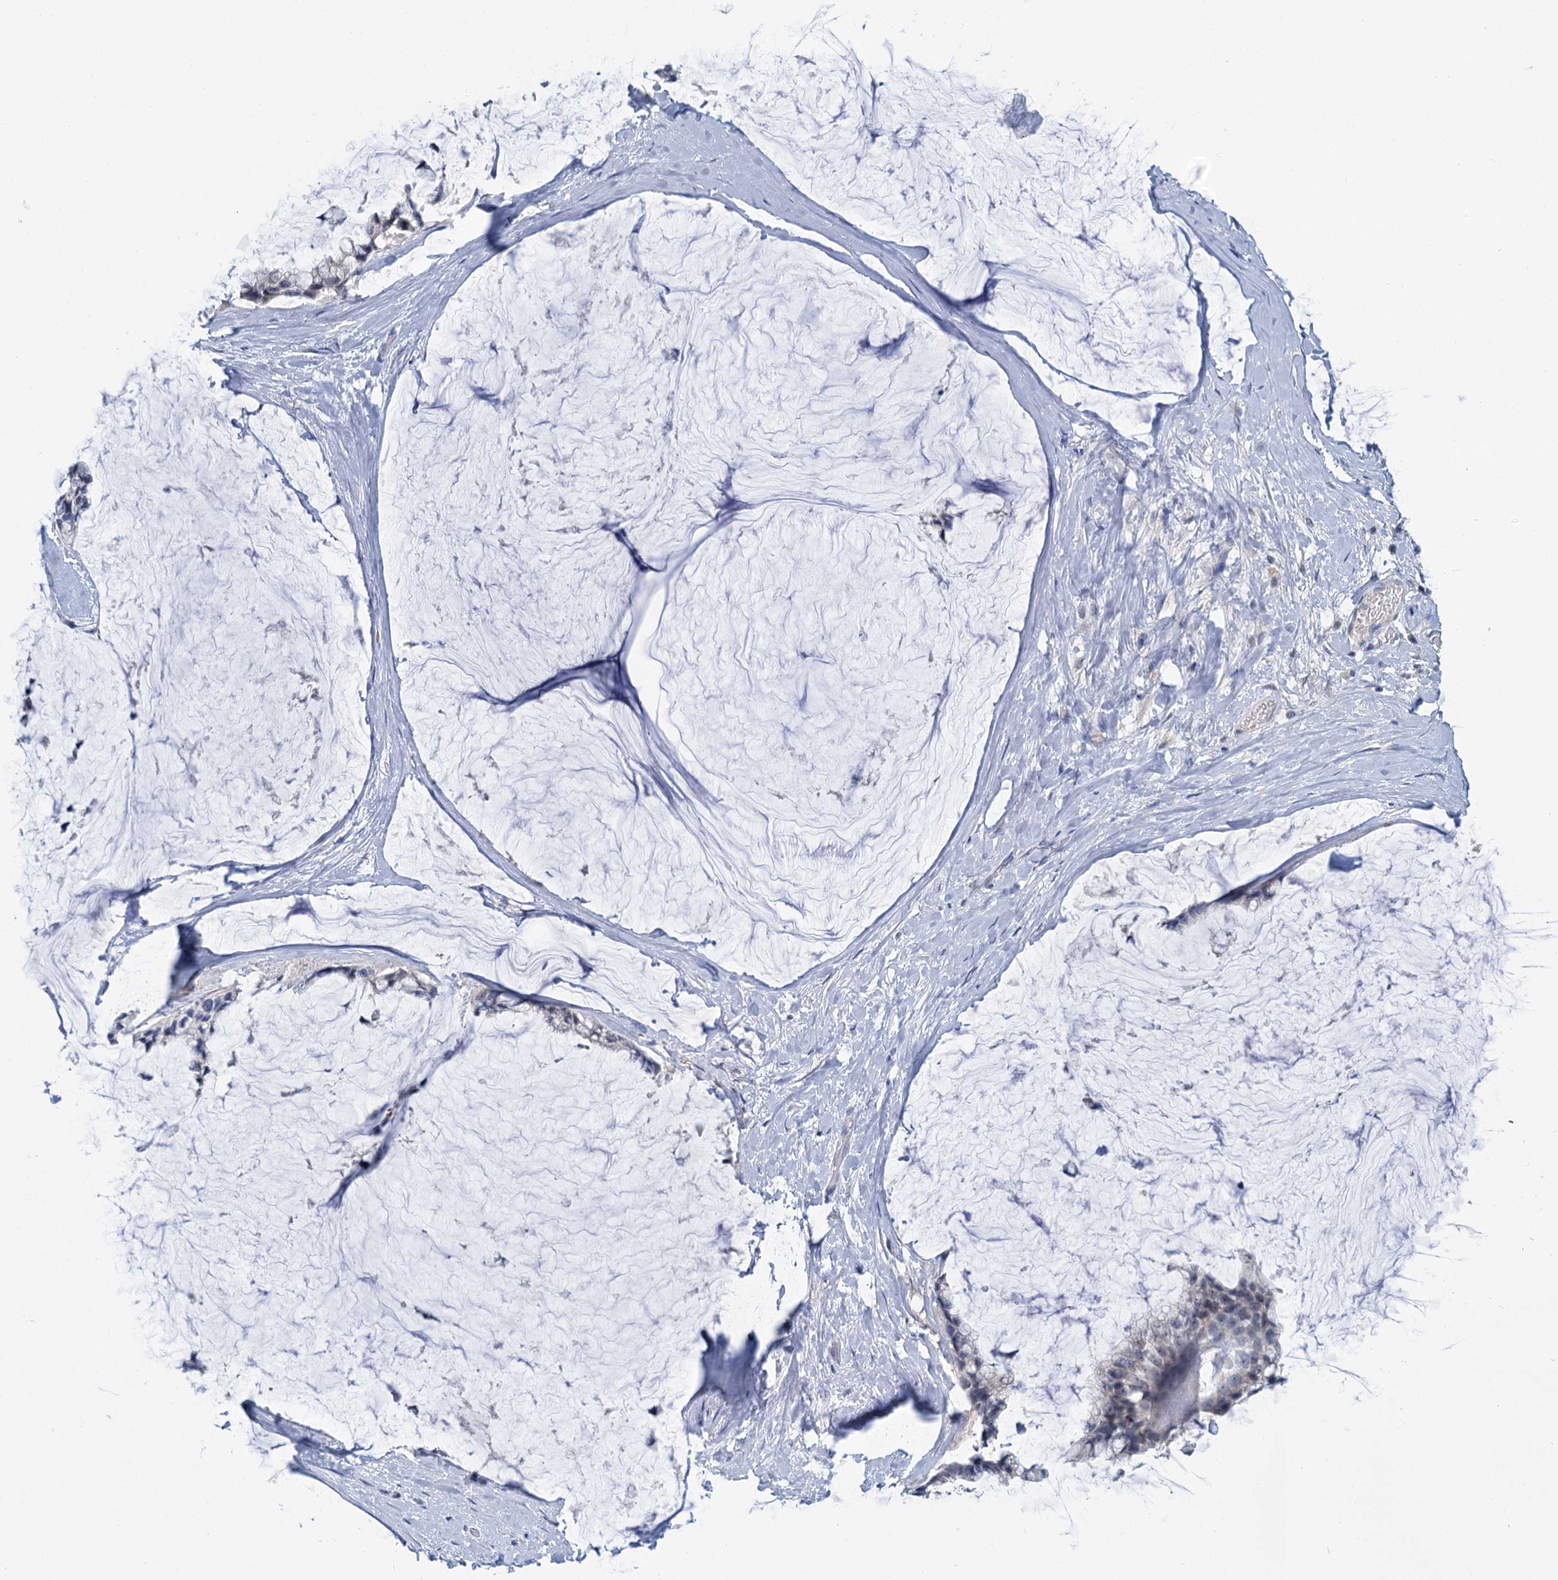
{"staining": {"intensity": "negative", "quantity": "none", "location": "none"}, "tissue": "ovarian cancer", "cell_type": "Tumor cells", "image_type": "cancer", "snomed": [{"axis": "morphology", "description": "Cystadenocarcinoma, mucinous, NOS"}, {"axis": "topography", "description": "Ovary"}], "caption": "DAB immunohistochemical staining of human ovarian cancer (mucinous cystadenocarcinoma) reveals no significant positivity in tumor cells.", "gene": "ANKRD42", "patient": {"sex": "female", "age": 39}}